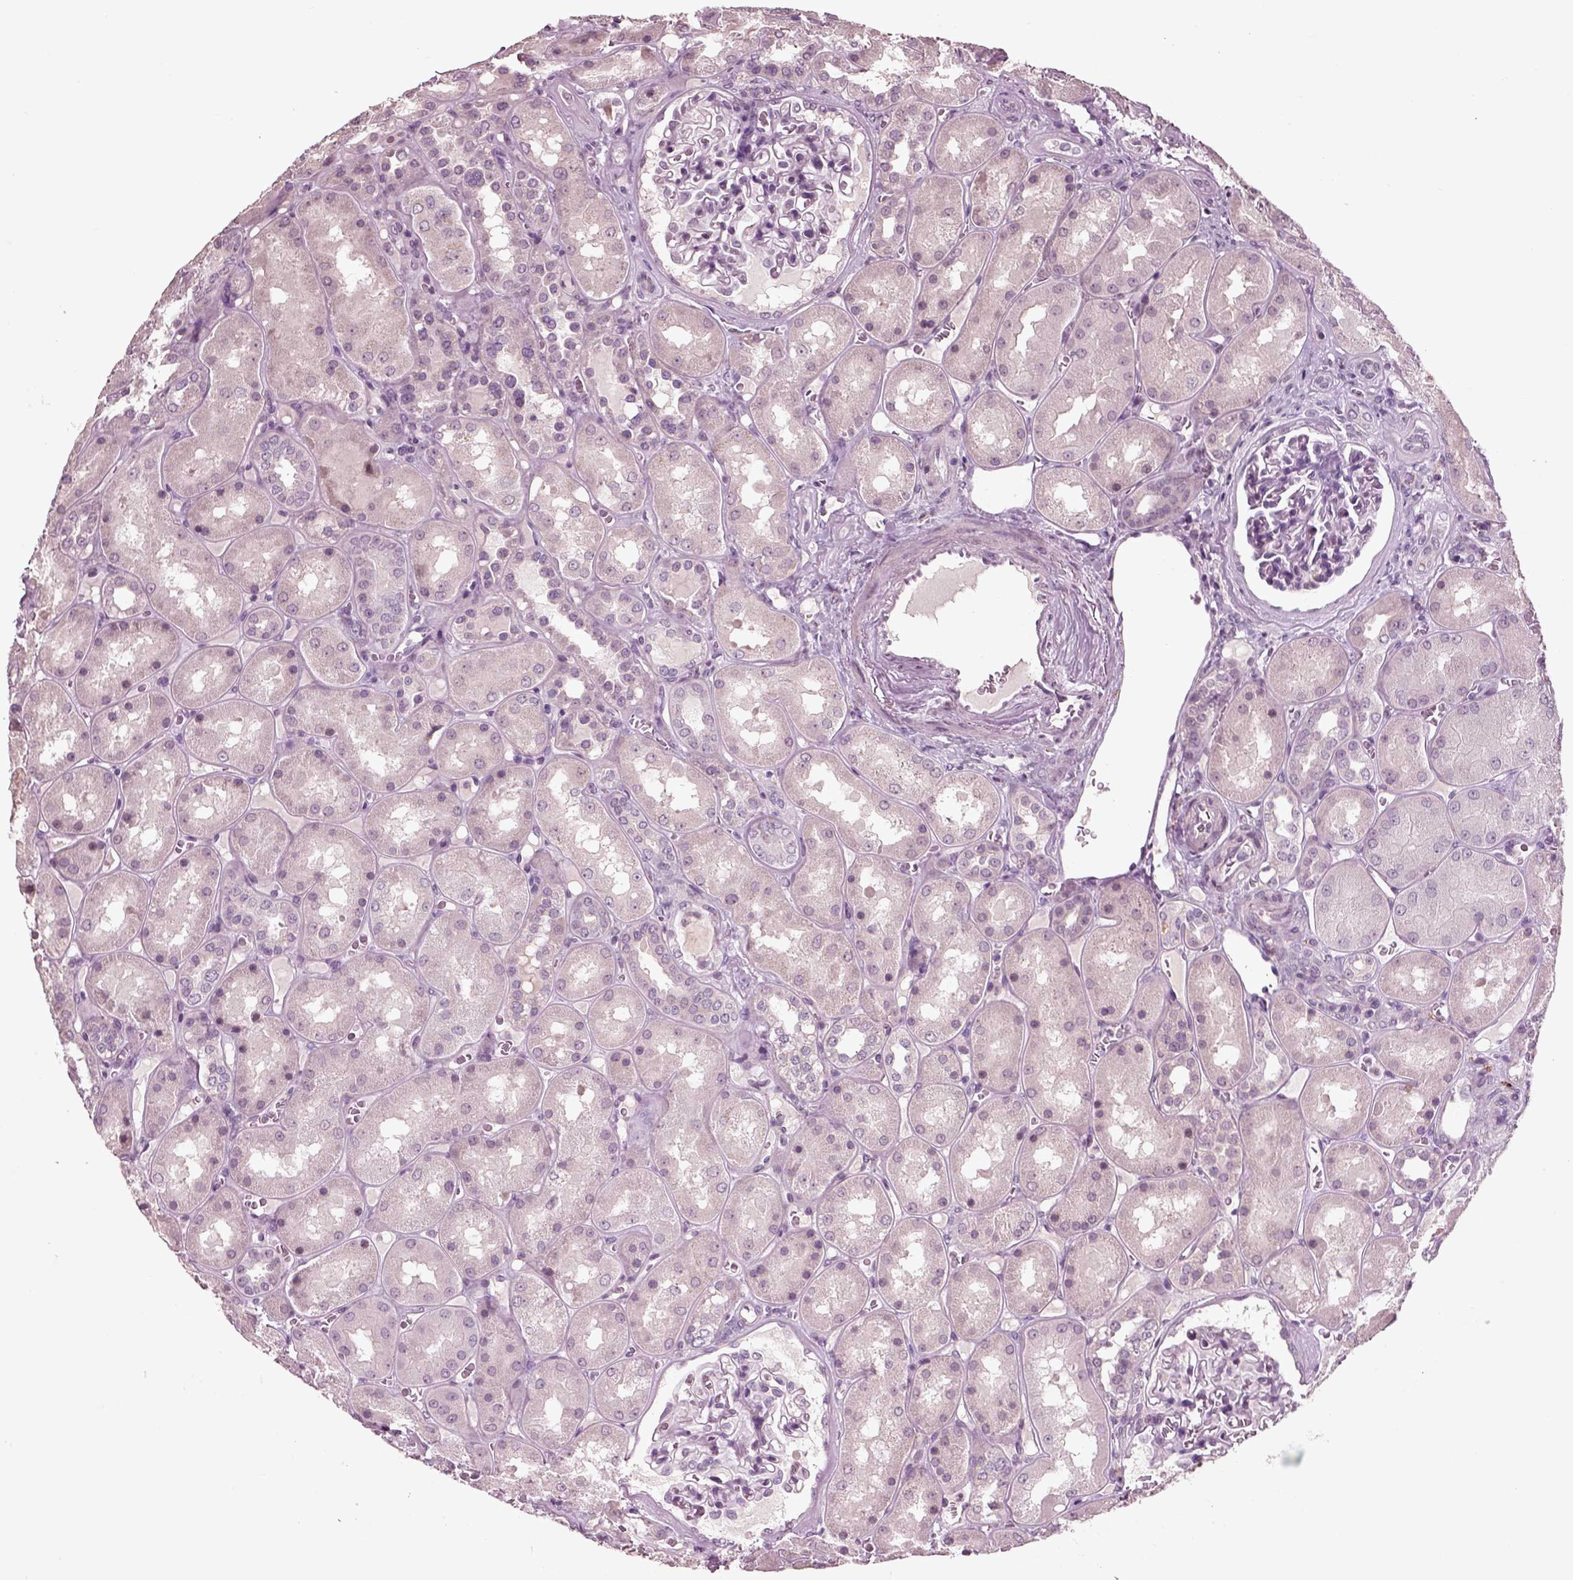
{"staining": {"intensity": "negative", "quantity": "none", "location": "none"}, "tissue": "kidney", "cell_type": "Cells in glomeruli", "image_type": "normal", "snomed": [{"axis": "morphology", "description": "Normal tissue, NOS"}, {"axis": "topography", "description": "Kidney"}], "caption": "This is a histopathology image of immunohistochemistry staining of unremarkable kidney, which shows no expression in cells in glomeruli. (DAB (3,3'-diaminobenzidine) immunohistochemistry (IHC), high magnification).", "gene": "CHGB", "patient": {"sex": "male", "age": 73}}